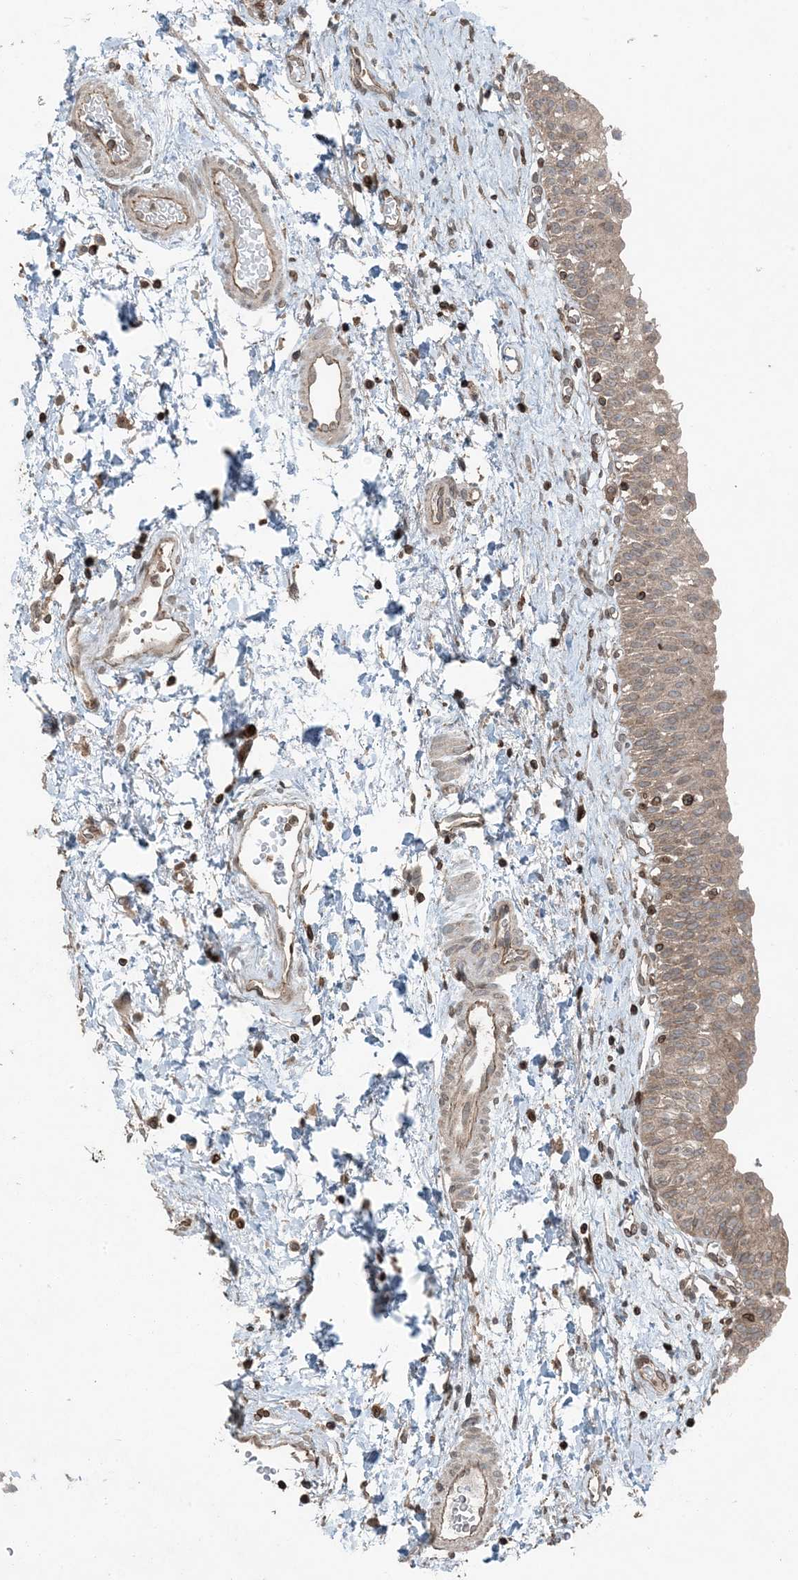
{"staining": {"intensity": "moderate", "quantity": ">75%", "location": "cytoplasmic/membranous"}, "tissue": "urinary bladder", "cell_type": "Urothelial cells", "image_type": "normal", "snomed": [{"axis": "morphology", "description": "Normal tissue, NOS"}, {"axis": "topography", "description": "Urinary bladder"}], "caption": "A medium amount of moderate cytoplasmic/membranous staining is appreciated in approximately >75% of urothelial cells in normal urinary bladder. Ihc stains the protein in brown and the nuclei are stained blue.", "gene": "ZFAND2B", "patient": {"sex": "male", "age": 51}}